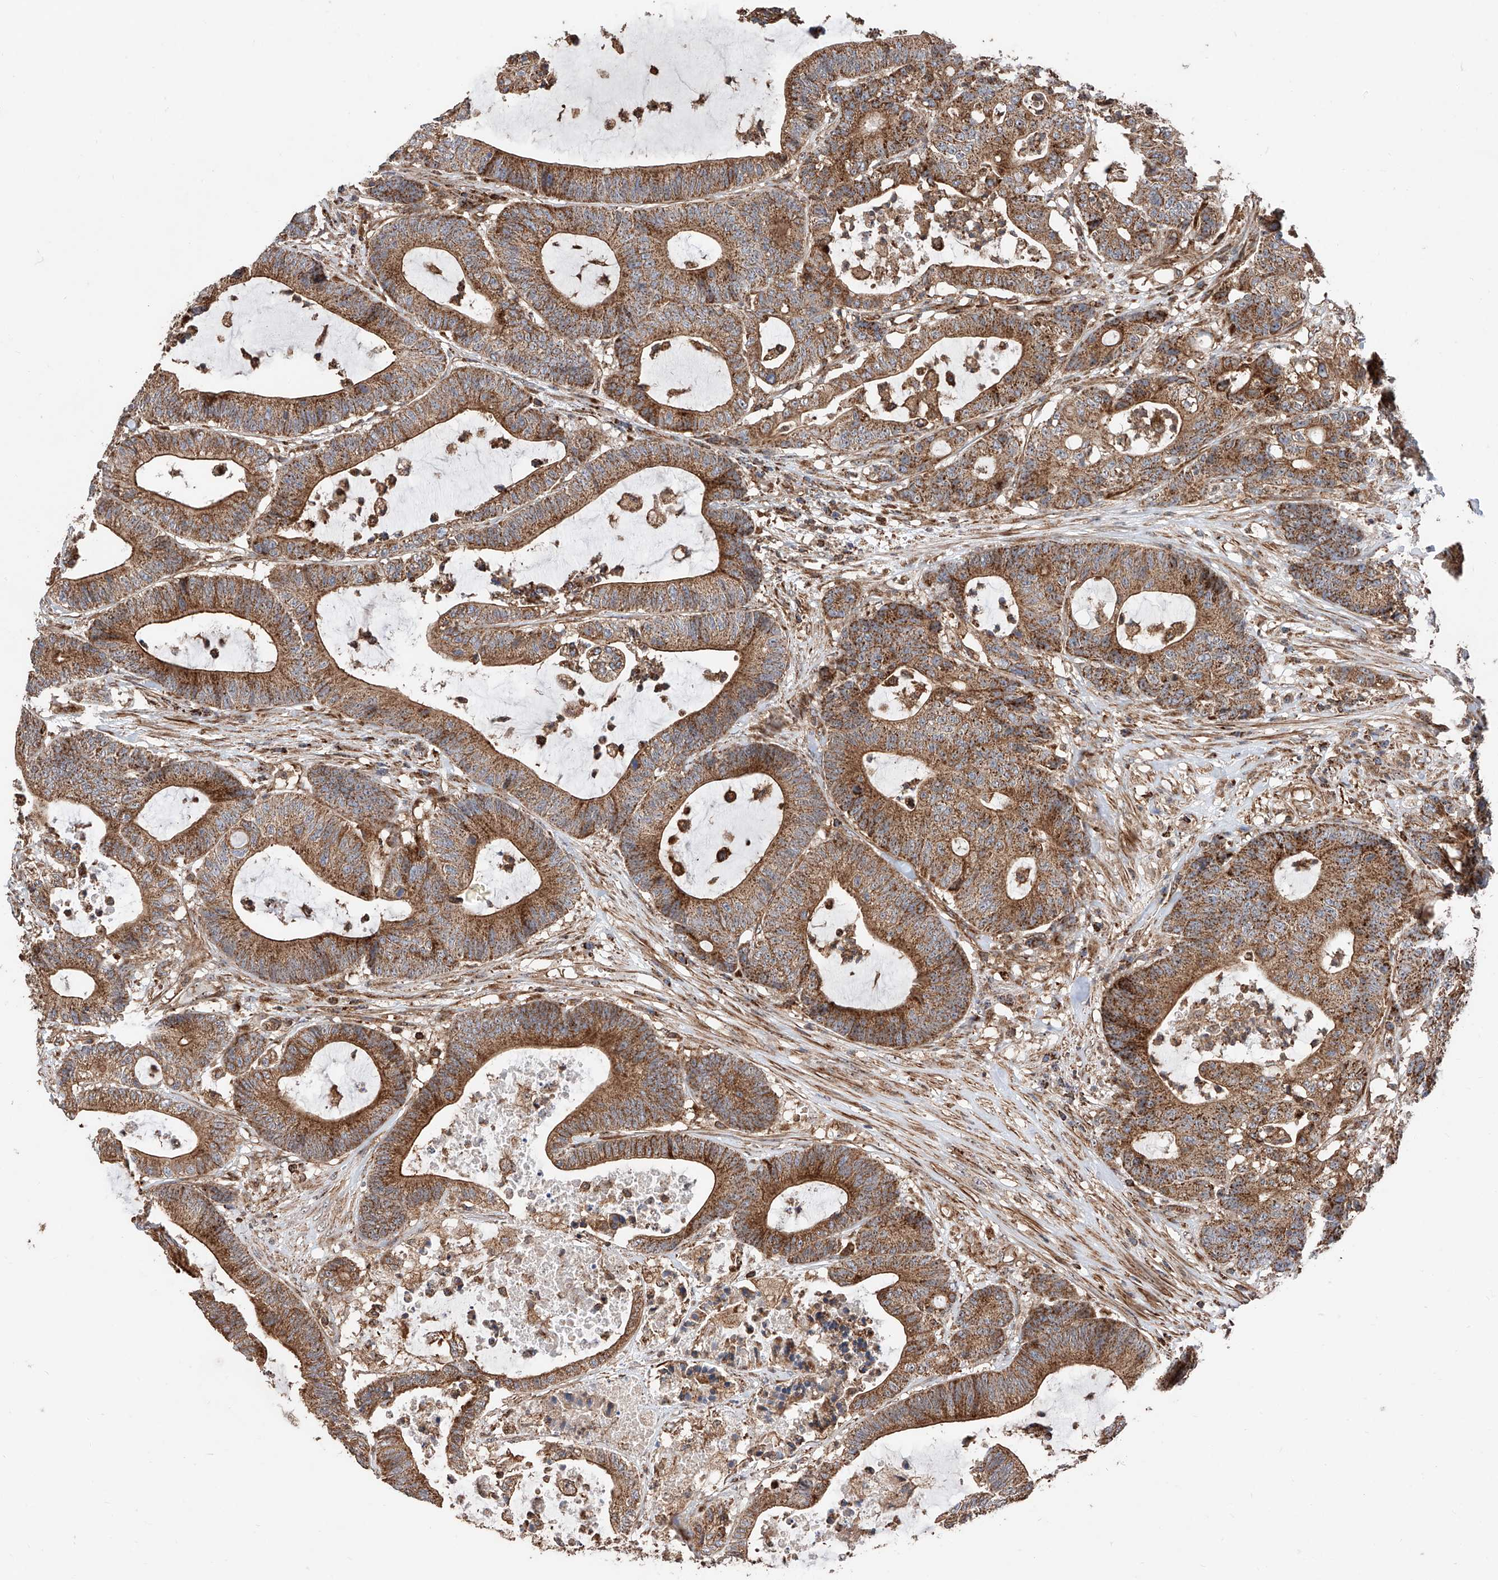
{"staining": {"intensity": "moderate", "quantity": ">75%", "location": "cytoplasmic/membranous"}, "tissue": "colorectal cancer", "cell_type": "Tumor cells", "image_type": "cancer", "snomed": [{"axis": "morphology", "description": "Adenocarcinoma, NOS"}, {"axis": "topography", "description": "Colon"}], "caption": "Adenocarcinoma (colorectal) stained for a protein (brown) displays moderate cytoplasmic/membranous positive positivity in approximately >75% of tumor cells.", "gene": "PISD", "patient": {"sex": "female", "age": 84}}